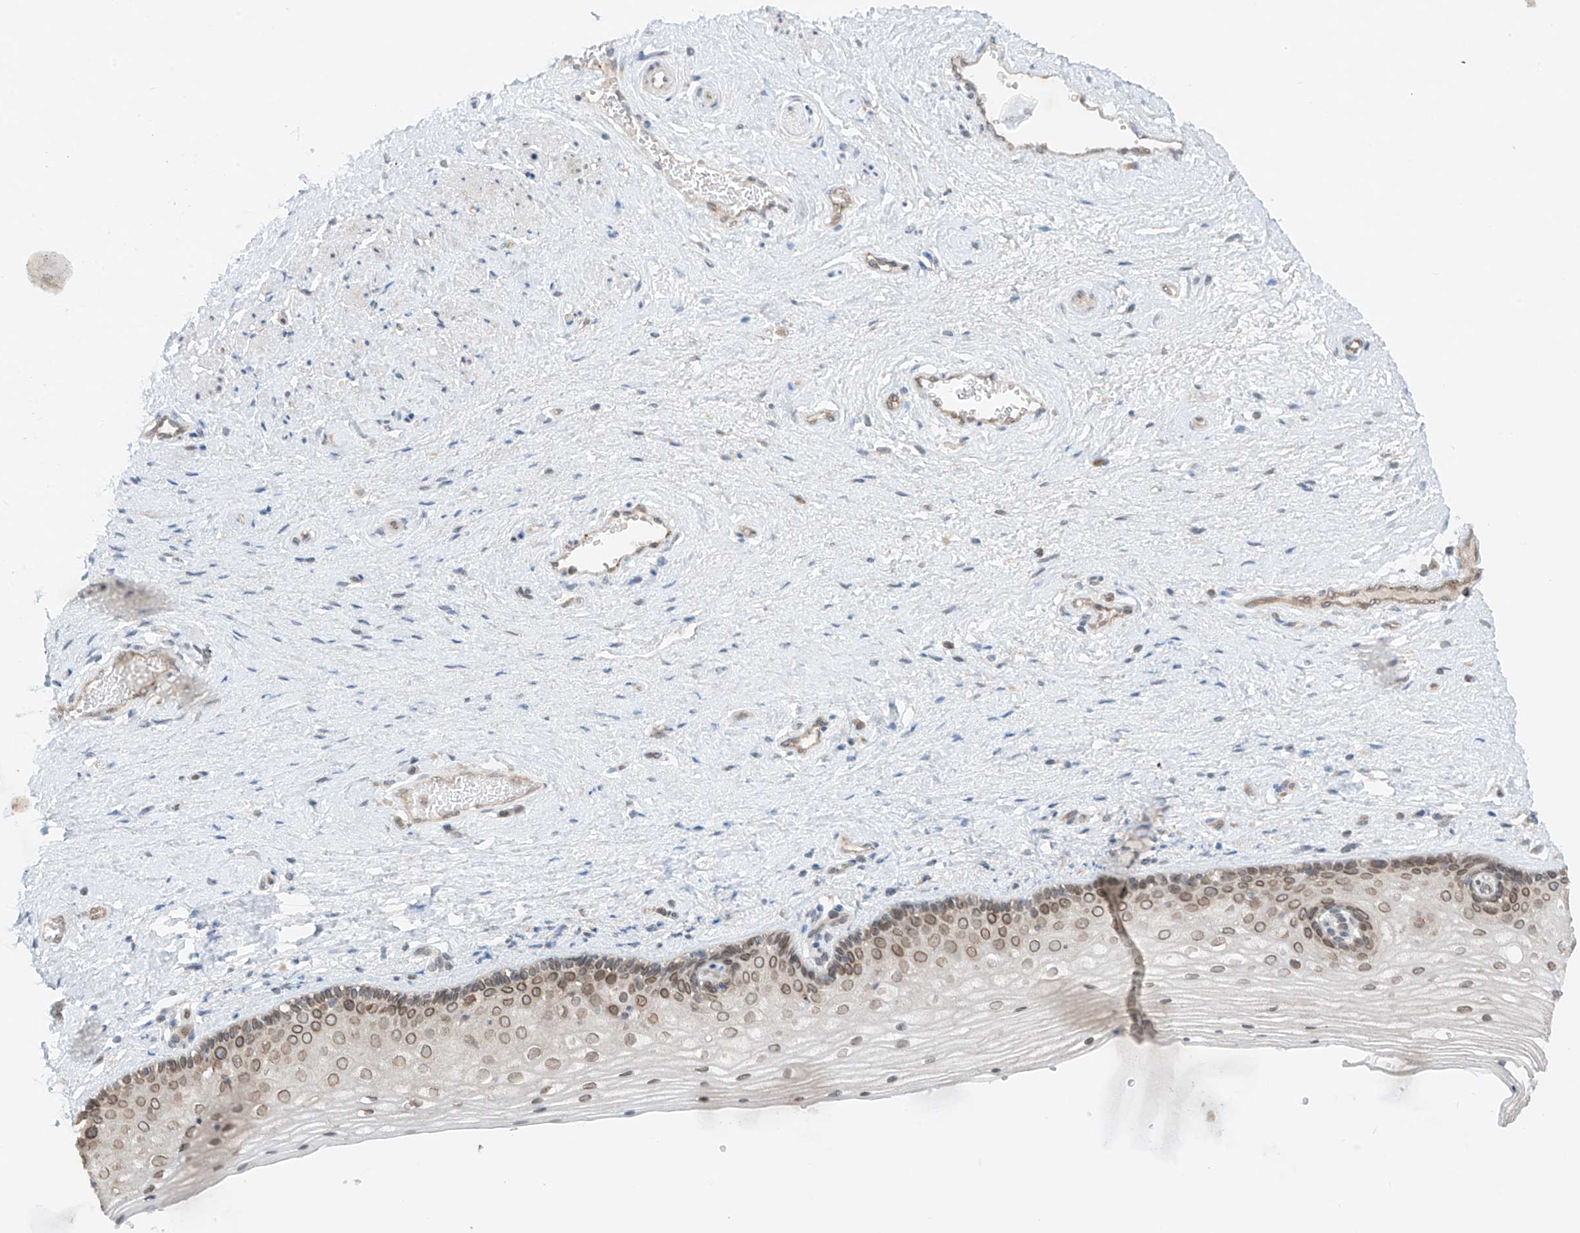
{"staining": {"intensity": "moderate", "quantity": "25%-75%", "location": "cytoplasmic/membranous,nuclear"}, "tissue": "vagina", "cell_type": "Squamous epithelial cells", "image_type": "normal", "snomed": [{"axis": "morphology", "description": "Normal tissue, NOS"}, {"axis": "topography", "description": "Vagina"}], "caption": "A photomicrograph of human vagina stained for a protein displays moderate cytoplasmic/membranous,nuclear brown staining in squamous epithelial cells. The protein is shown in brown color, while the nuclei are stained blue.", "gene": "AHCTF1", "patient": {"sex": "female", "age": 46}}